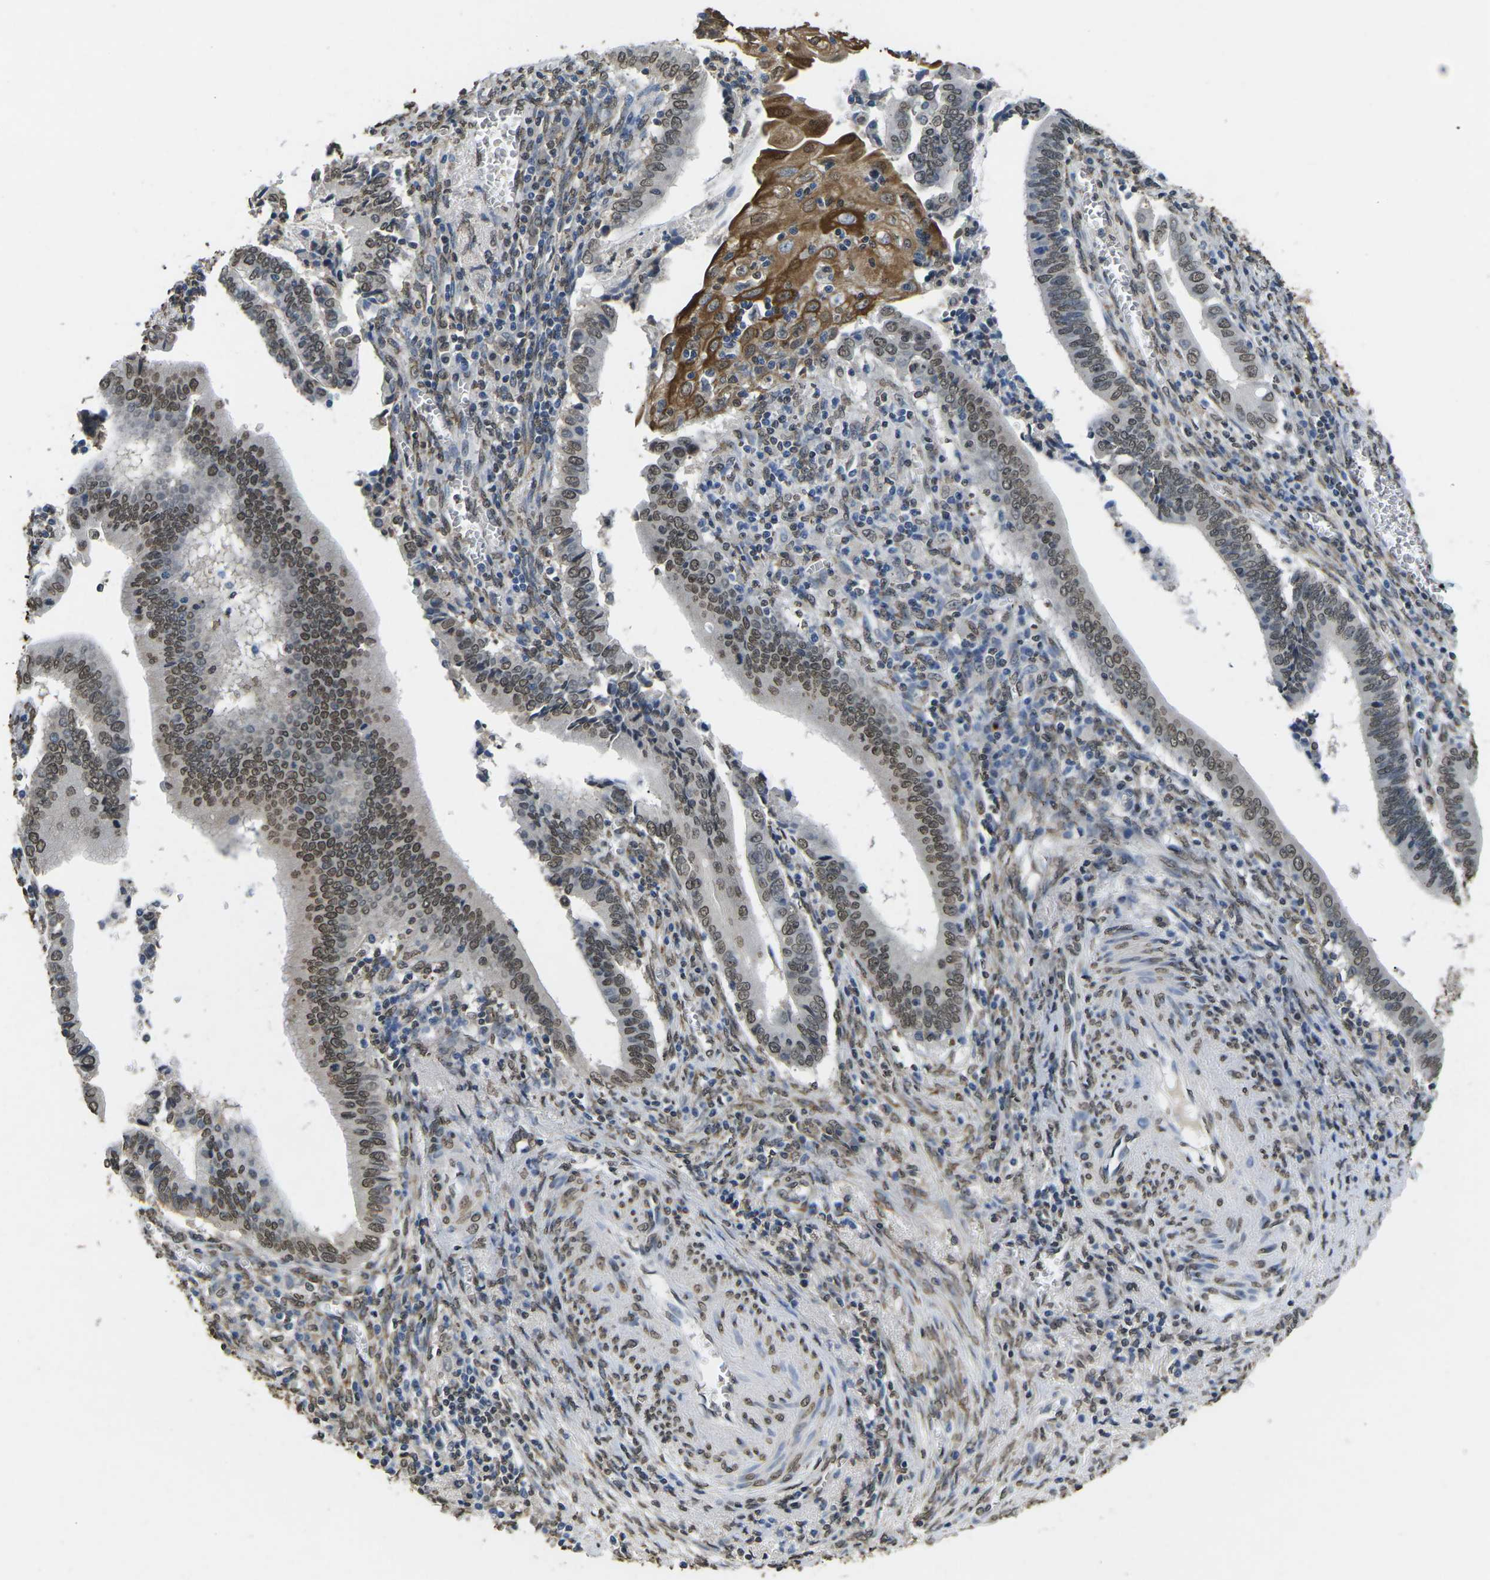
{"staining": {"intensity": "moderate", "quantity": "25%-75%", "location": "nuclear"}, "tissue": "cervical cancer", "cell_type": "Tumor cells", "image_type": "cancer", "snomed": [{"axis": "morphology", "description": "Adenocarcinoma, NOS"}, {"axis": "topography", "description": "Cervix"}], "caption": "Cervical adenocarcinoma stained with a protein marker displays moderate staining in tumor cells.", "gene": "SCNN1B", "patient": {"sex": "female", "age": 44}}